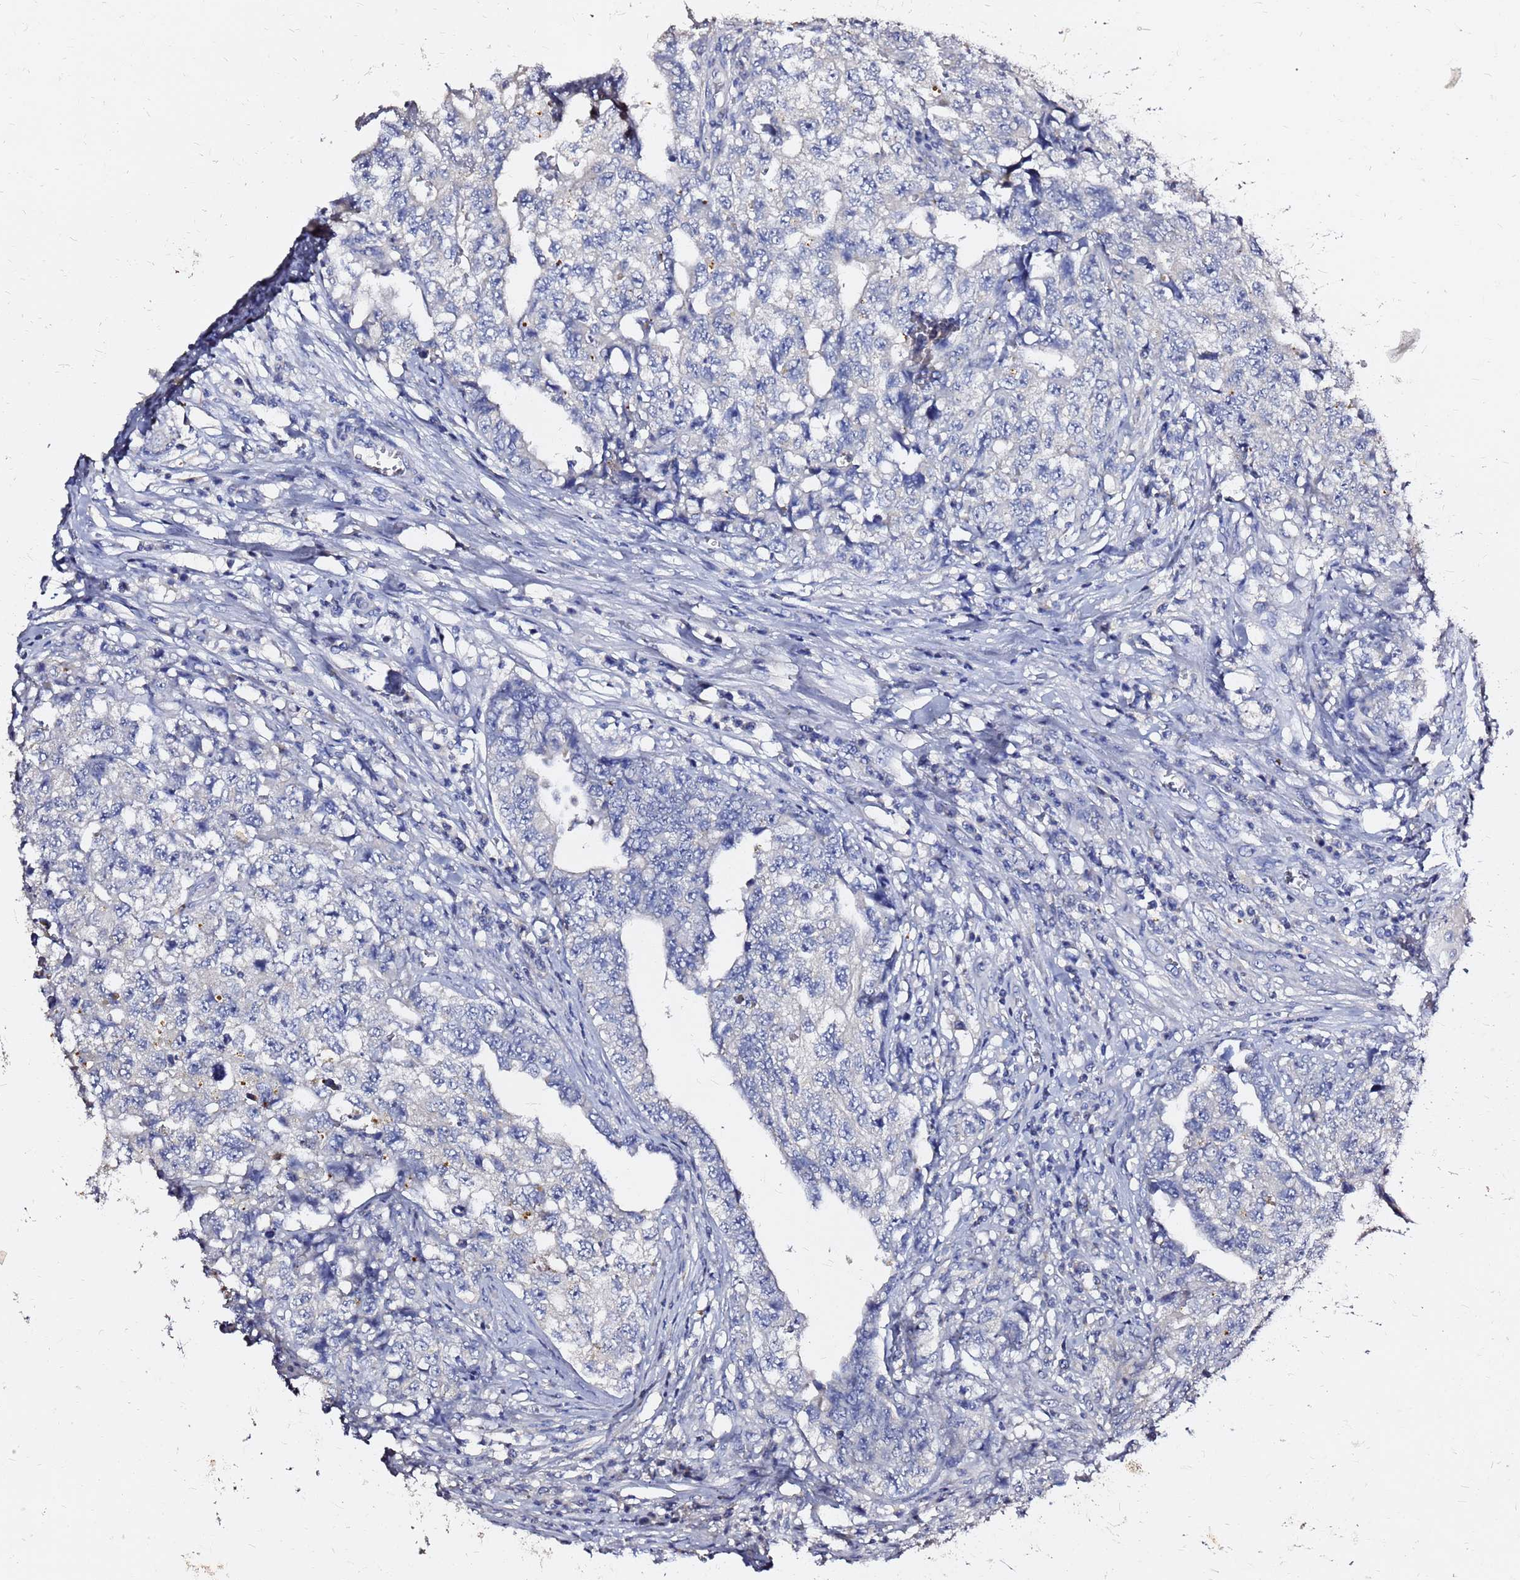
{"staining": {"intensity": "negative", "quantity": "none", "location": "none"}, "tissue": "testis cancer", "cell_type": "Tumor cells", "image_type": "cancer", "snomed": [{"axis": "morphology", "description": "Carcinoma, Embryonal, NOS"}, {"axis": "topography", "description": "Testis"}], "caption": "Testis embryonal carcinoma was stained to show a protein in brown. There is no significant expression in tumor cells. The staining was performed using DAB (3,3'-diaminobenzidine) to visualize the protein expression in brown, while the nuclei were stained in blue with hematoxylin (Magnification: 20x).", "gene": "FAM183A", "patient": {"sex": "male", "age": 31}}